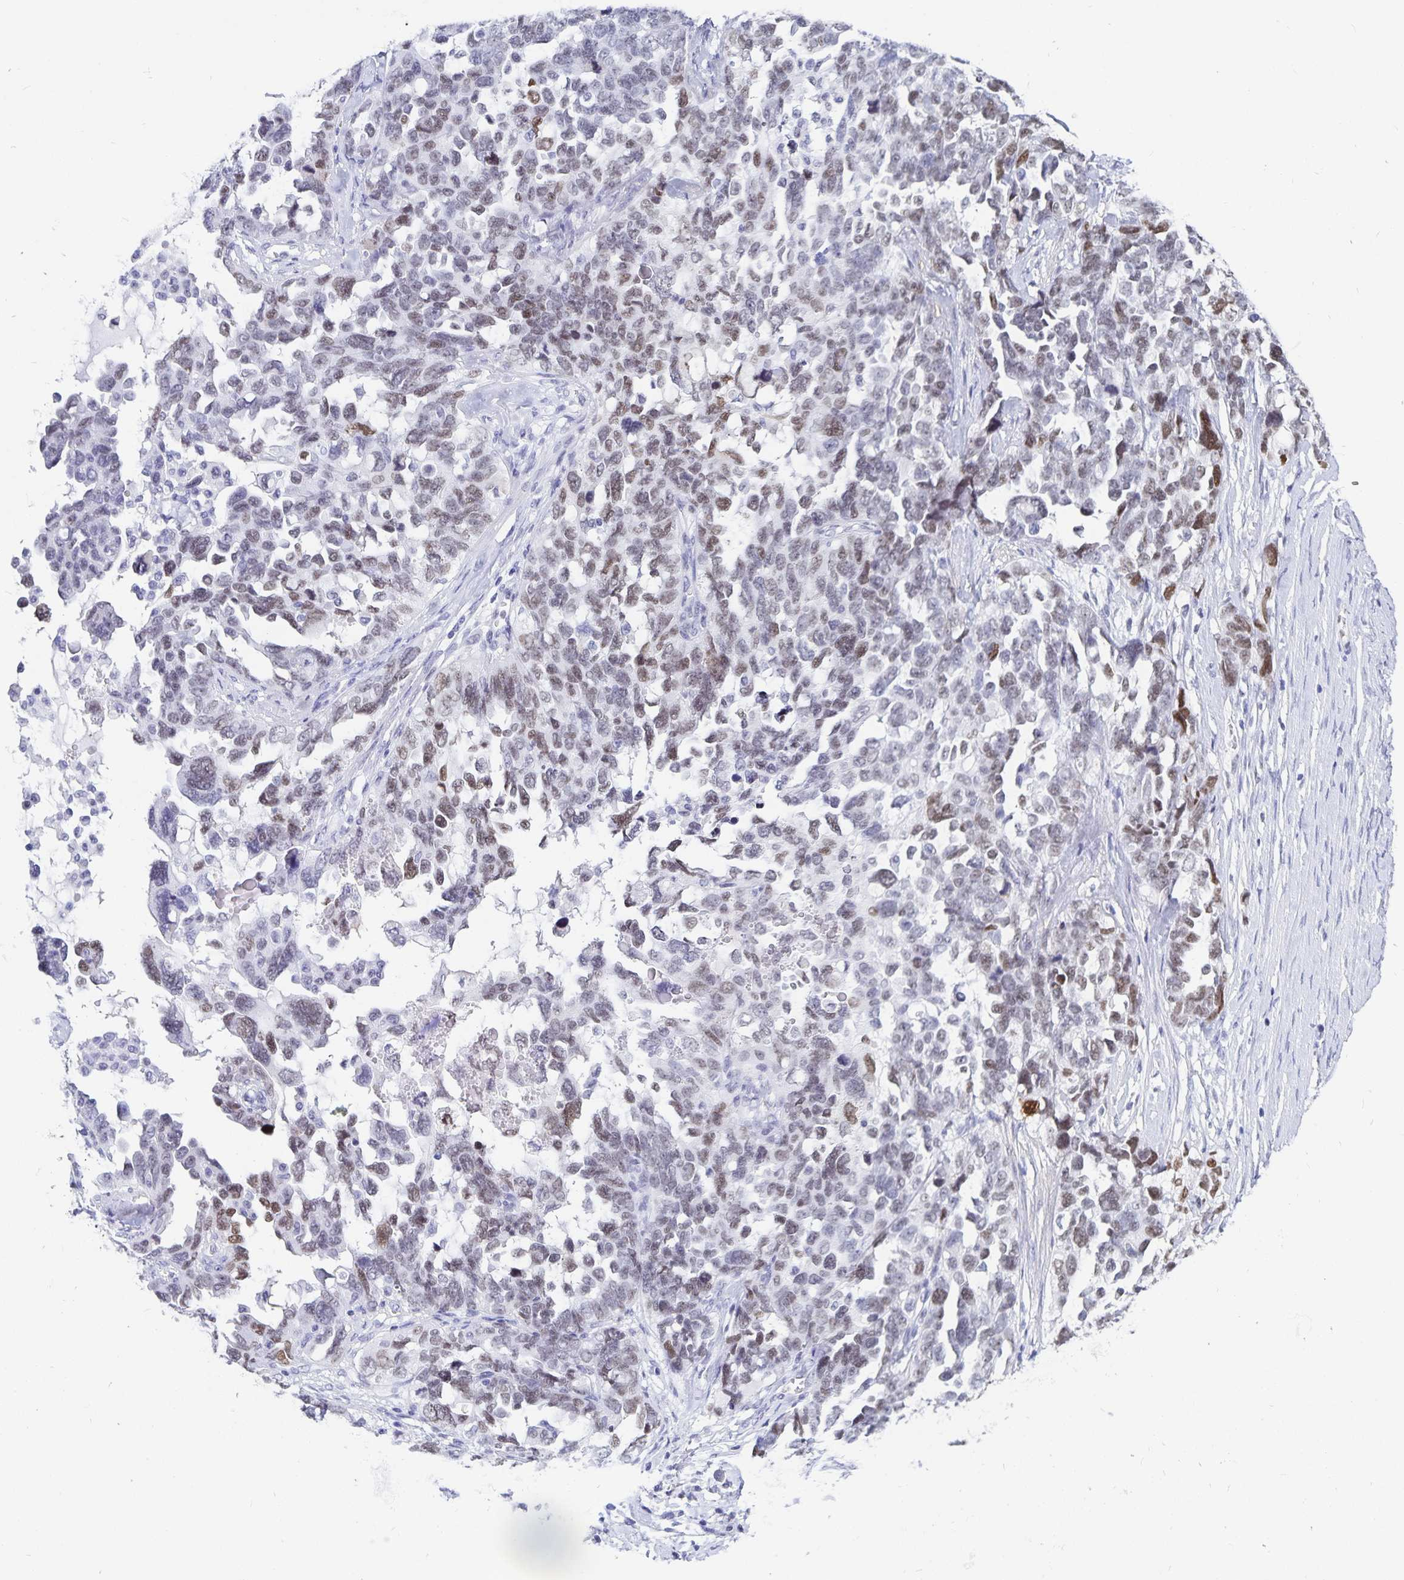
{"staining": {"intensity": "weak", "quantity": "25%-75%", "location": "nuclear"}, "tissue": "ovarian cancer", "cell_type": "Tumor cells", "image_type": "cancer", "snomed": [{"axis": "morphology", "description": "Cystadenocarcinoma, serous, NOS"}, {"axis": "topography", "description": "Ovary"}], "caption": "DAB (3,3'-diaminobenzidine) immunohistochemical staining of human serous cystadenocarcinoma (ovarian) displays weak nuclear protein expression in about 25%-75% of tumor cells. The staining was performed using DAB (3,3'-diaminobenzidine) to visualize the protein expression in brown, while the nuclei were stained in blue with hematoxylin (Magnification: 20x).", "gene": "HMGB3", "patient": {"sex": "female", "age": 69}}